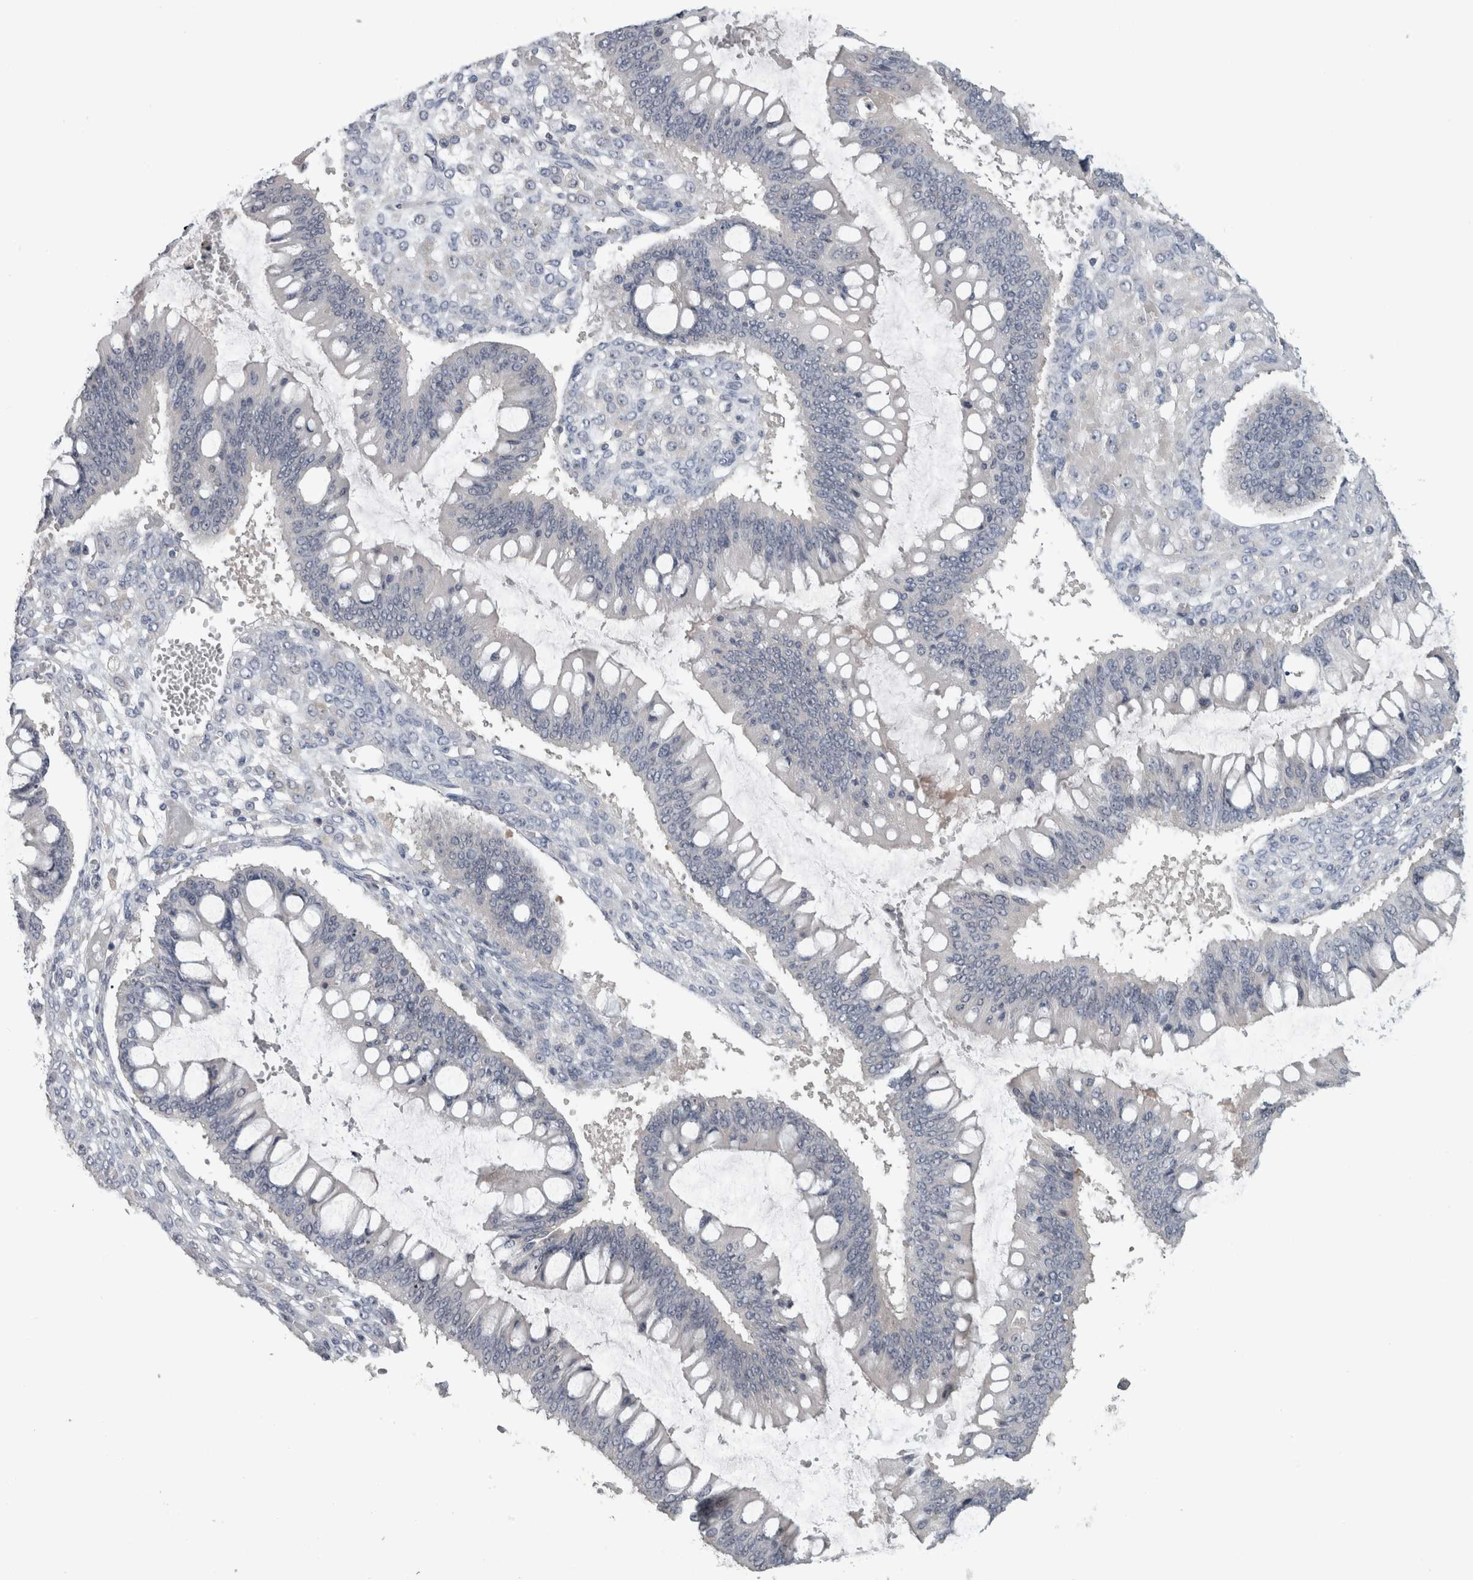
{"staining": {"intensity": "negative", "quantity": "none", "location": "none"}, "tissue": "ovarian cancer", "cell_type": "Tumor cells", "image_type": "cancer", "snomed": [{"axis": "morphology", "description": "Cystadenocarcinoma, mucinous, NOS"}, {"axis": "topography", "description": "Ovary"}], "caption": "Protein analysis of ovarian cancer exhibits no significant staining in tumor cells.", "gene": "RBM28", "patient": {"sex": "female", "age": 73}}